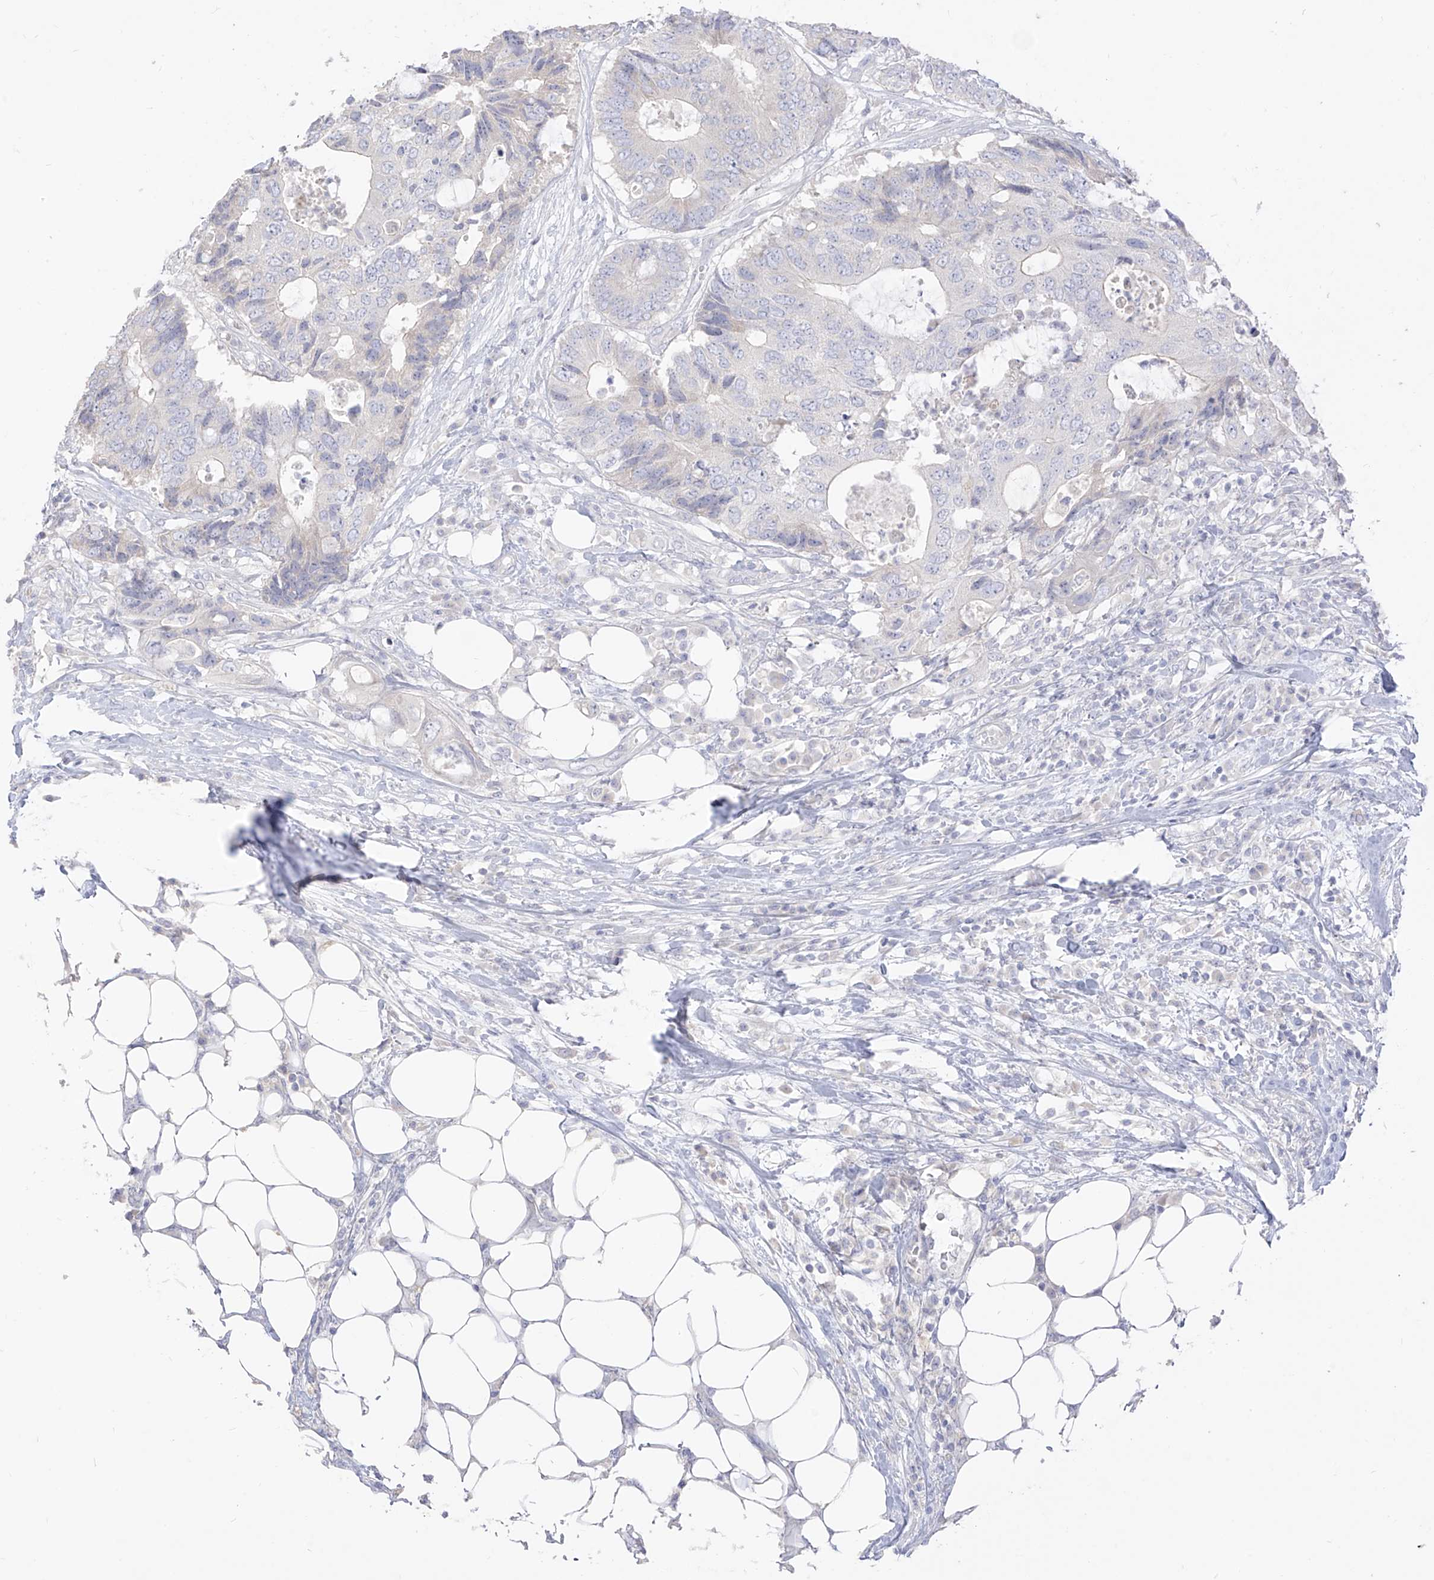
{"staining": {"intensity": "negative", "quantity": "none", "location": "none"}, "tissue": "colorectal cancer", "cell_type": "Tumor cells", "image_type": "cancer", "snomed": [{"axis": "morphology", "description": "Adenocarcinoma, NOS"}, {"axis": "topography", "description": "Colon"}], "caption": "Histopathology image shows no significant protein positivity in tumor cells of colorectal cancer (adenocarcinoma).", "gene": "ARHGEF40", "patient": {"sex": "male", "age": 71}}